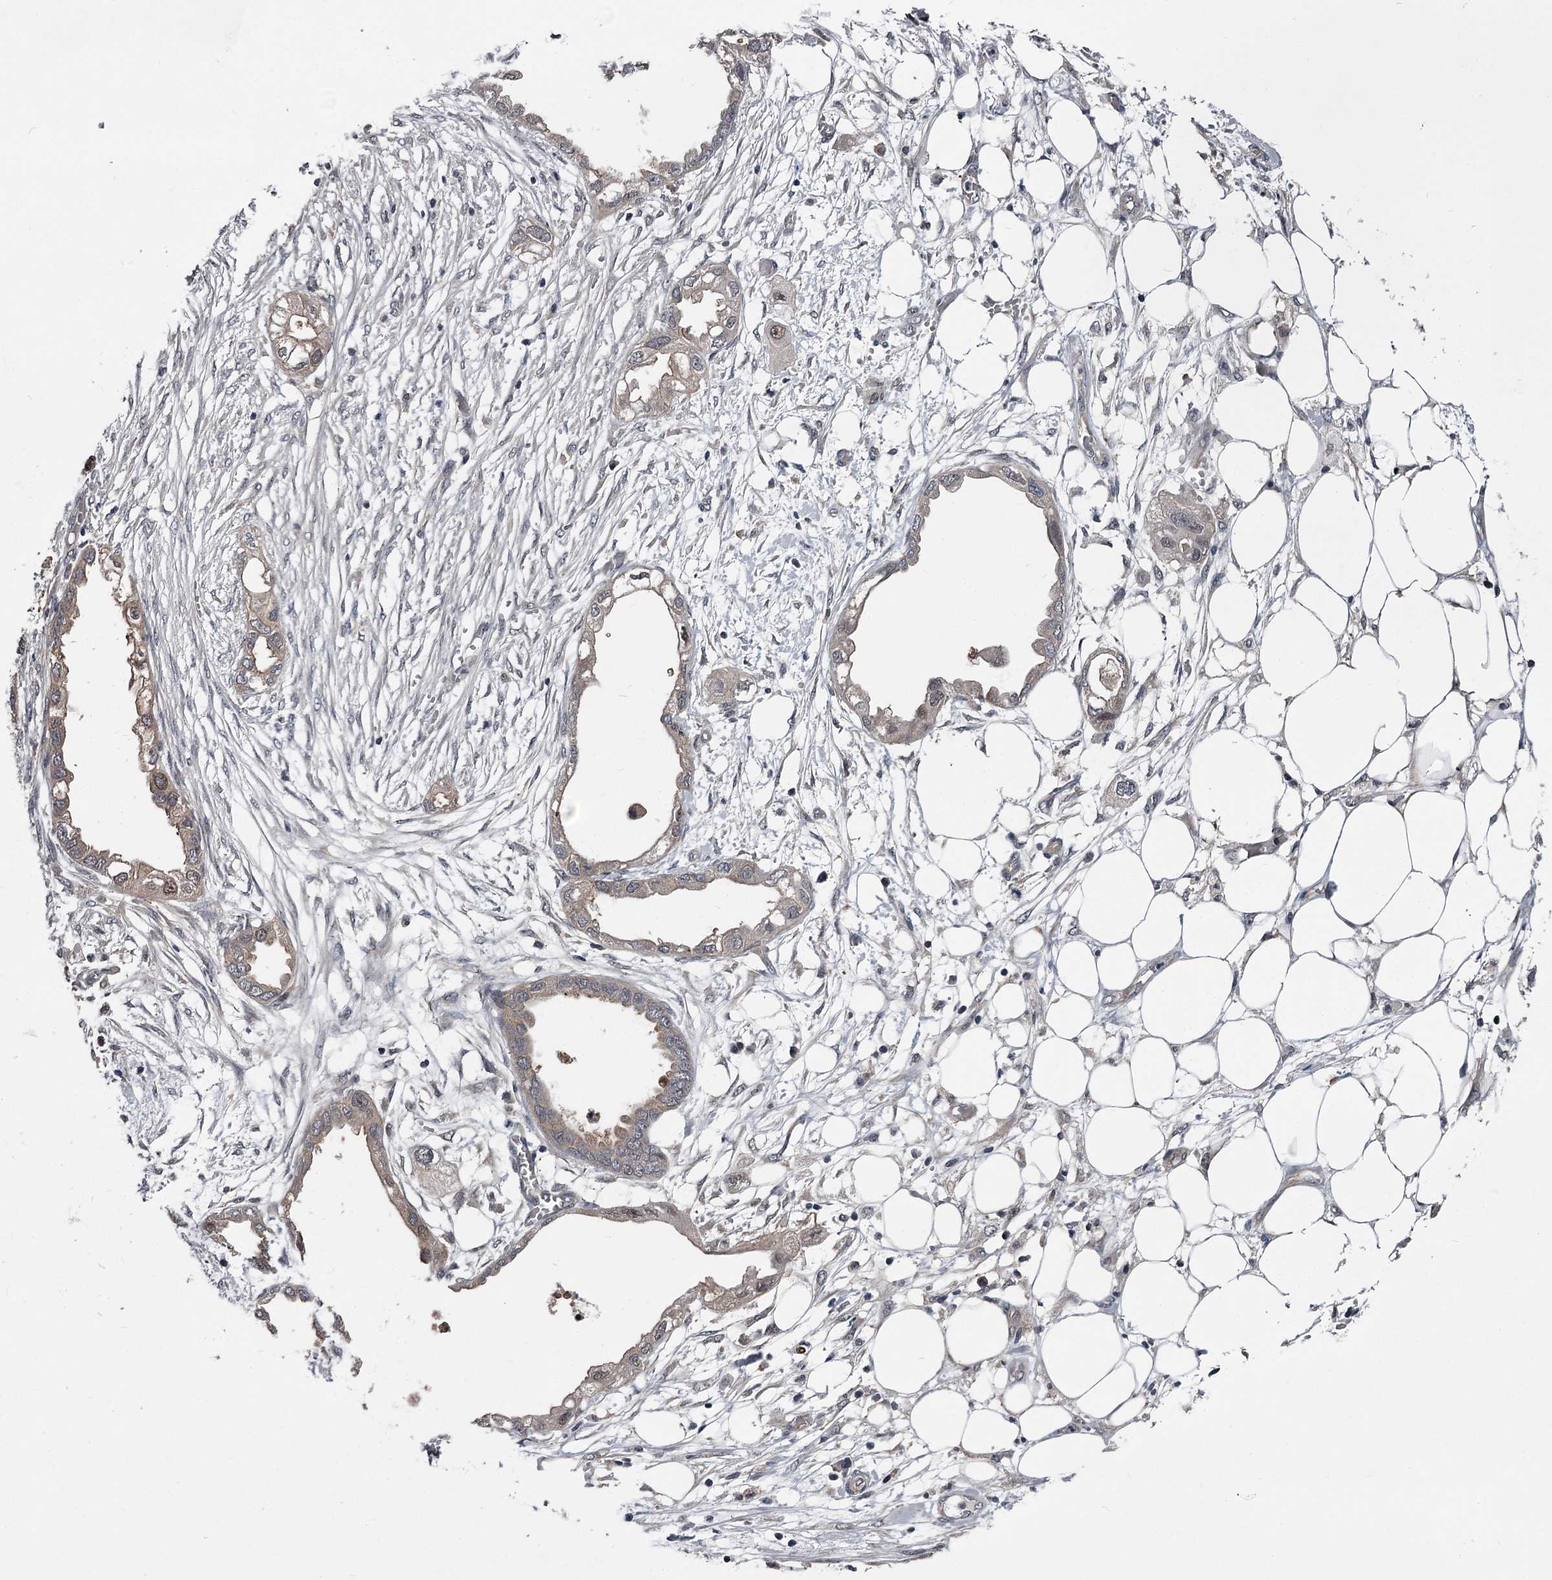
{"staining": {"intensity": "weak", "quantity": "<25%", "location": "cytoplasmic/membranous"}, "tissue": "endometrial cancer", "cell_type": "Tumor cells", "image_type": "cancer", "snomed": [{"axis": "morphology", "description": "Adenocarcinoma, NOS"}, {"axis": "morphology", "description": "Adenocarcinoma, metastatic, NOS"}, {"axis": "topography", "description": "Adipose tissue"}, {"axis": "topography", "description": "Endometrium"}], "caption": "There is no significant positivity in tumor cells of endometrial adenocarcinoma.", "gene": "DAO", "patient": {"sex": "female", "age": 67}}